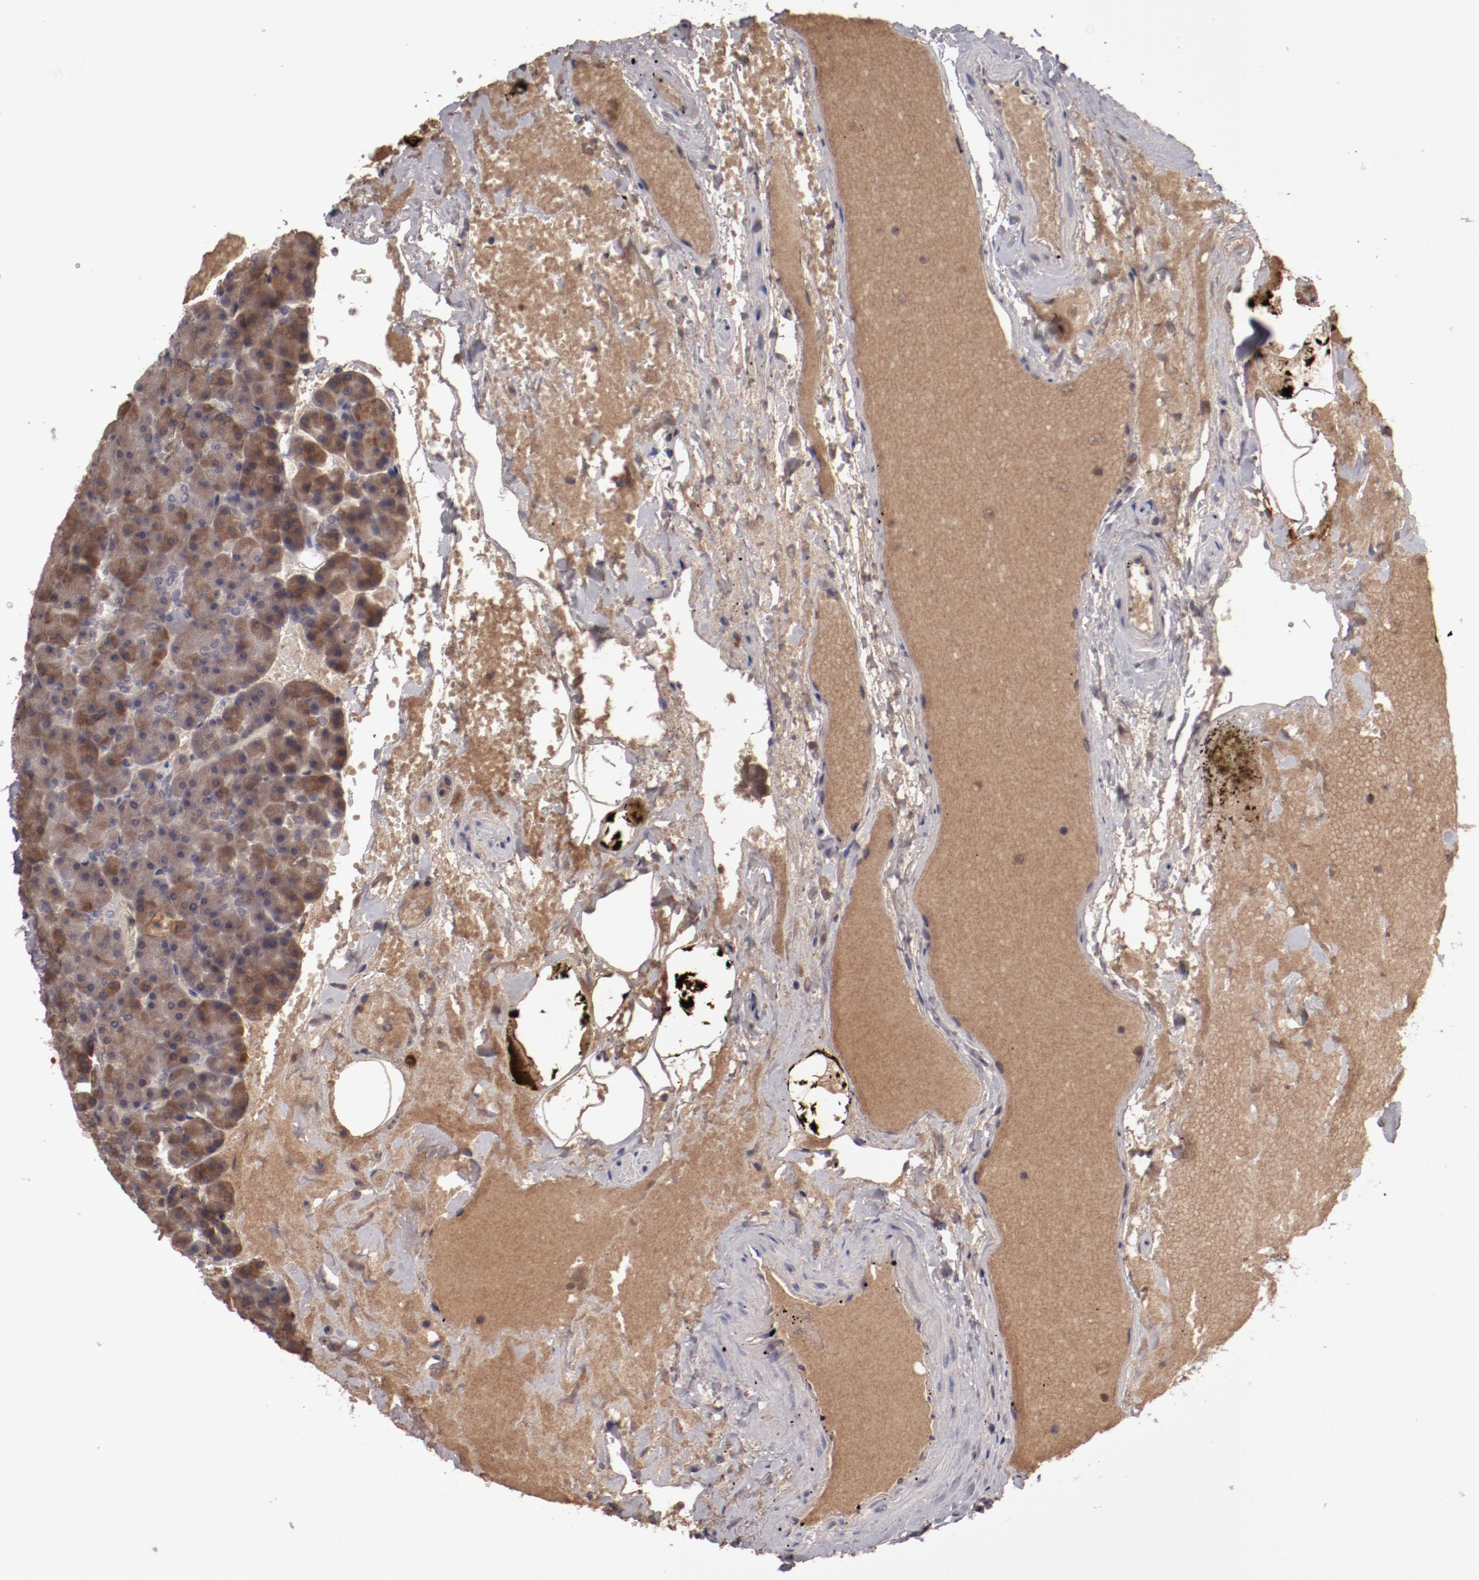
{"staining": {"intensity": "moderate", "quantity": ">75%", "location": "cytoplasmic/membranous"}, "tissue": "pancreas", "cell_type": "Exocrine glandular cells", "image_type": "normal", "snomed": [{"axis": "morphology", "description": "Normal tissue, NOS"}, {"axis": "topography", "description": "Pancreas"}], "caption": "Pancreas stained with immunohistochemistry (IHC) demonstrates moderate cytoplasmic/membranous positivity in about >75% of exocrine glandular cells.", "gene": "CP", "patient": {"sex": "female", "age": 35}}